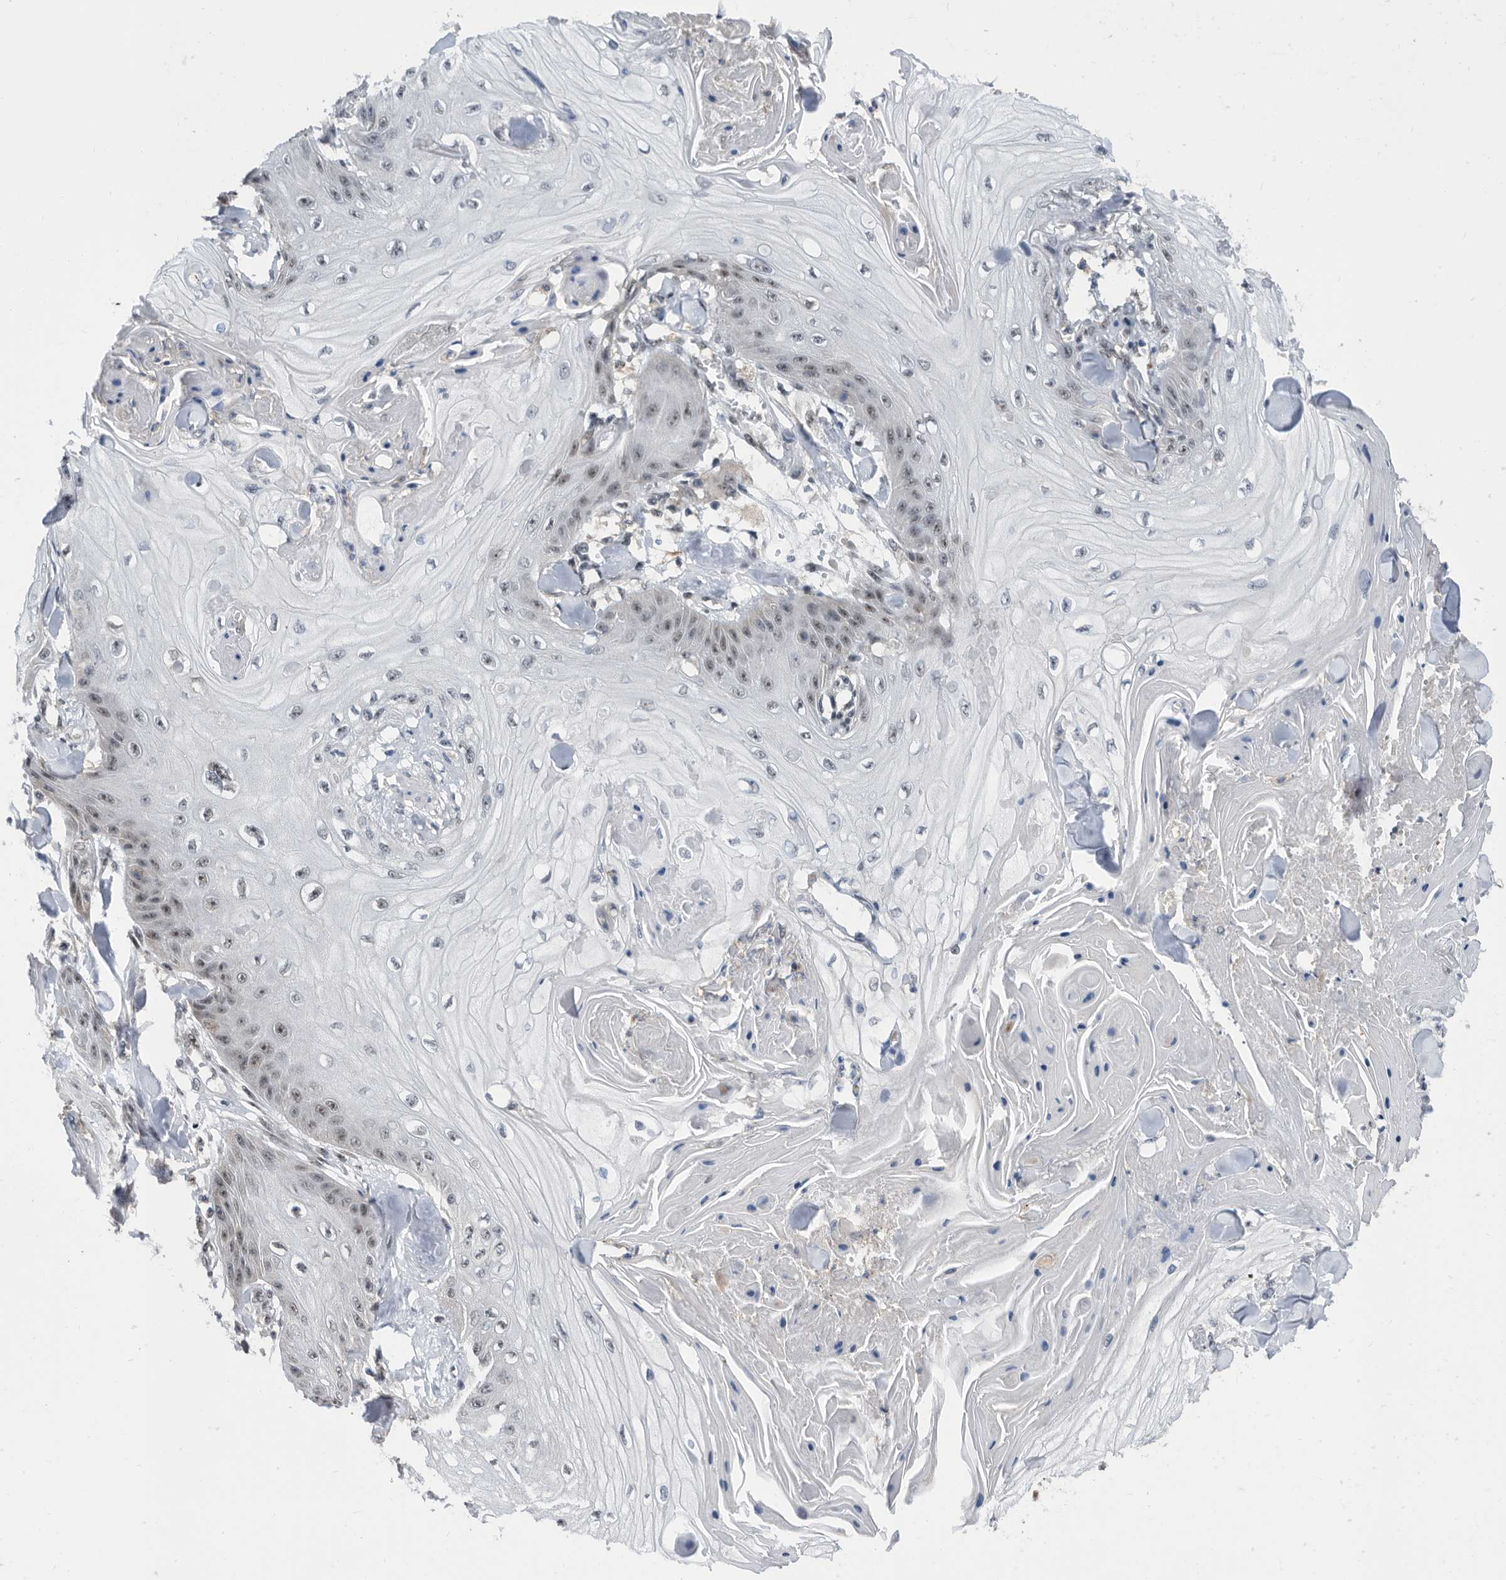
{"staining": {"intensity": "negative", "quantity": "none", "location": "none"}, "tissue": "skin cancer", "cell_type": "Tumor cells", "image_type": "cancer", "snomed": [{"axis": "morphology", "description": "Squamous cell carcinoma, NOS"}, {"axis": "topography", "description": "Skin"}], "caption": "Skin cancer stained for a protein using immunohistochemistry reveals no staining tumor cells.", "gene": "ZNF260", "patient": {"sex": "male", "age": 74}}